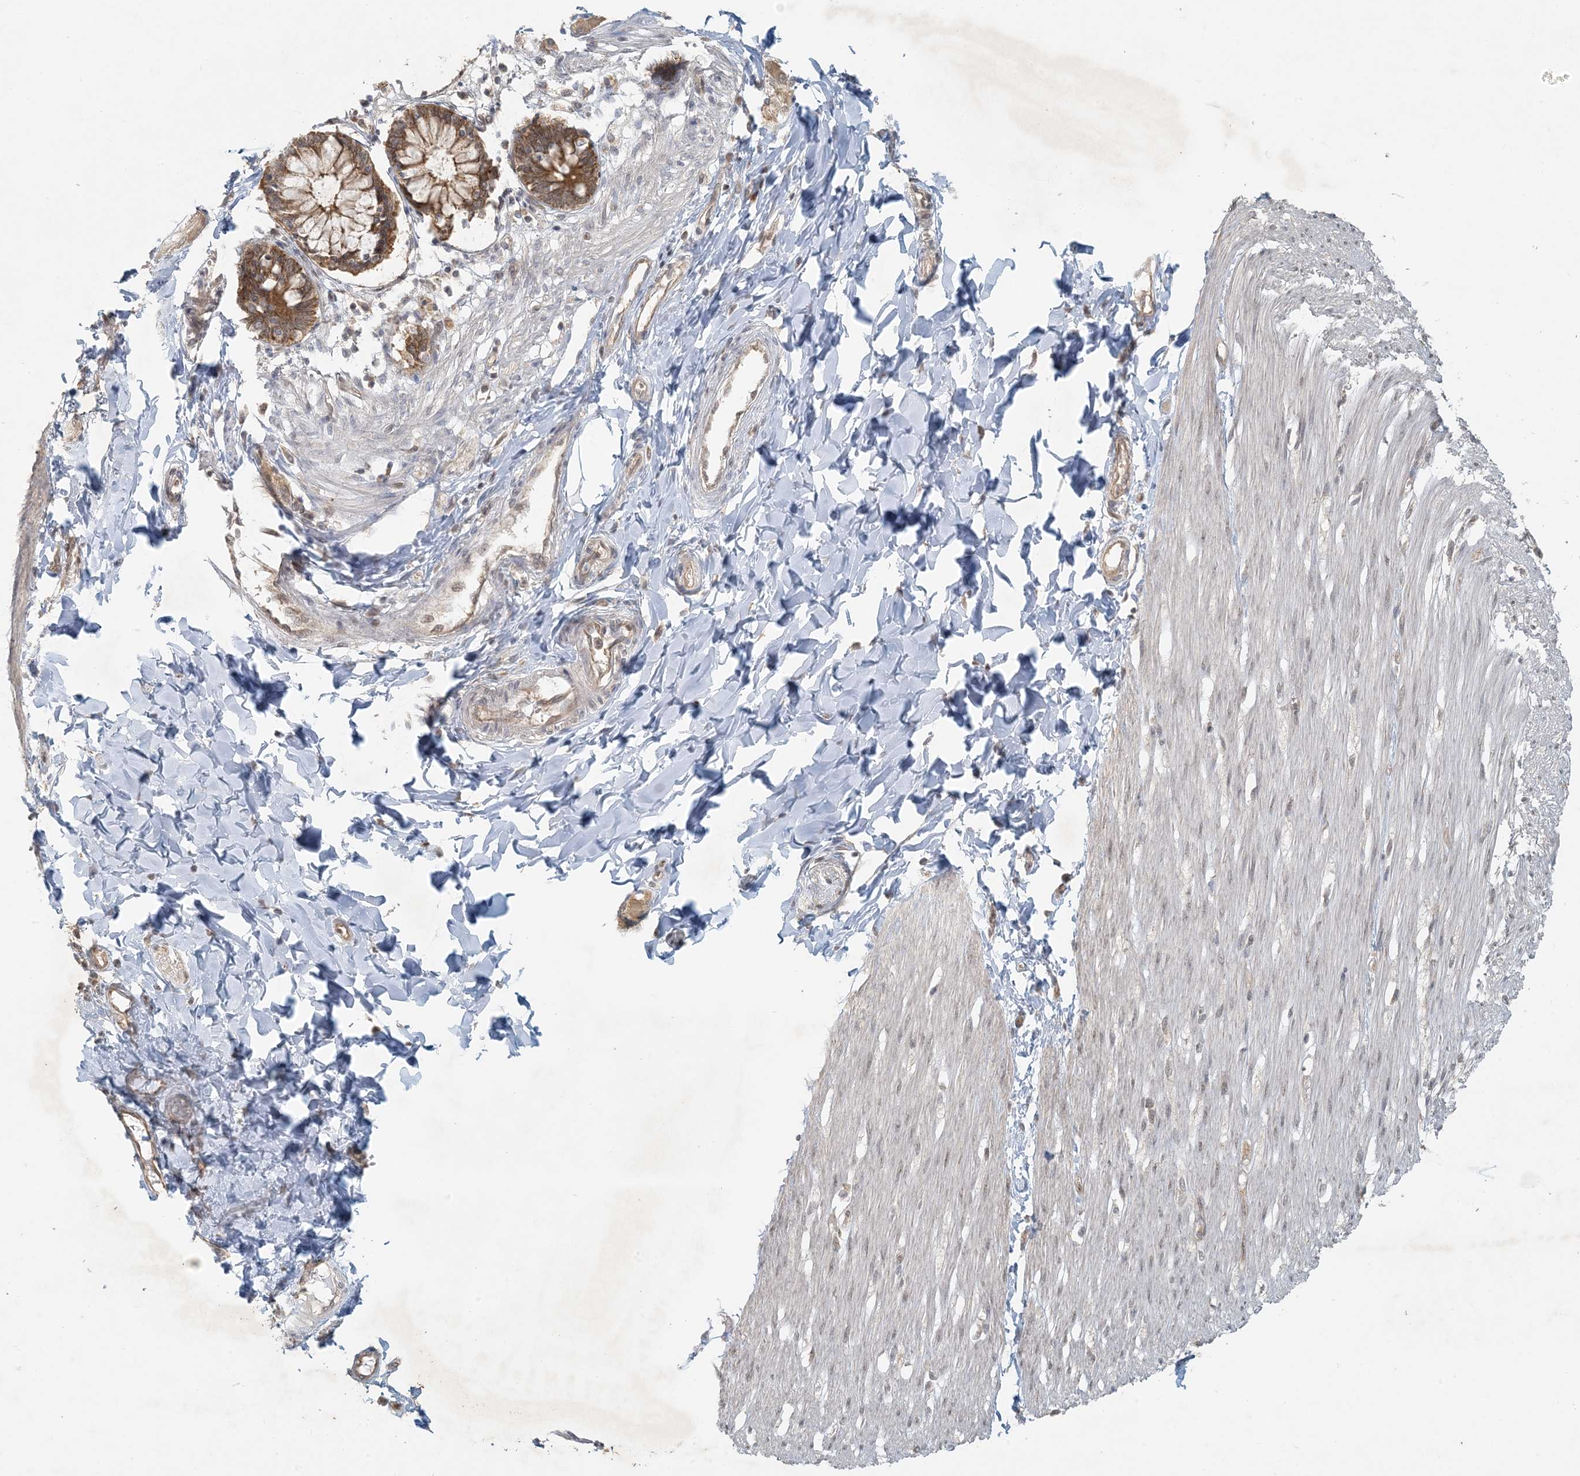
{"staining": {"intensity": "moderate", "quantity": "25%-75%", "location": "nuclear"}, "tissue": "smooth muscle", "cell_type": "Smooth muscle cells", "image_type": "normal", "snomed": [{"axis": "morphology", "description": "Normal tissue, NOS"}, {"axis": "morphology", "description": "Adenocarcinoma, NOS"}, {"axis": "topography", "description": "Colon"}, {"axis": "topography", "description": "Peripheral nerve tissue"}], "caption": "Immunohistochemical staining of unremarkable smooth muscle reveals 25%-75% levels of moderate nuclear protein positivity in about 25%-75% of smooth muscle cells.", "gene": "BCORL1", "patient": {"sex": "male", "age": 14}}